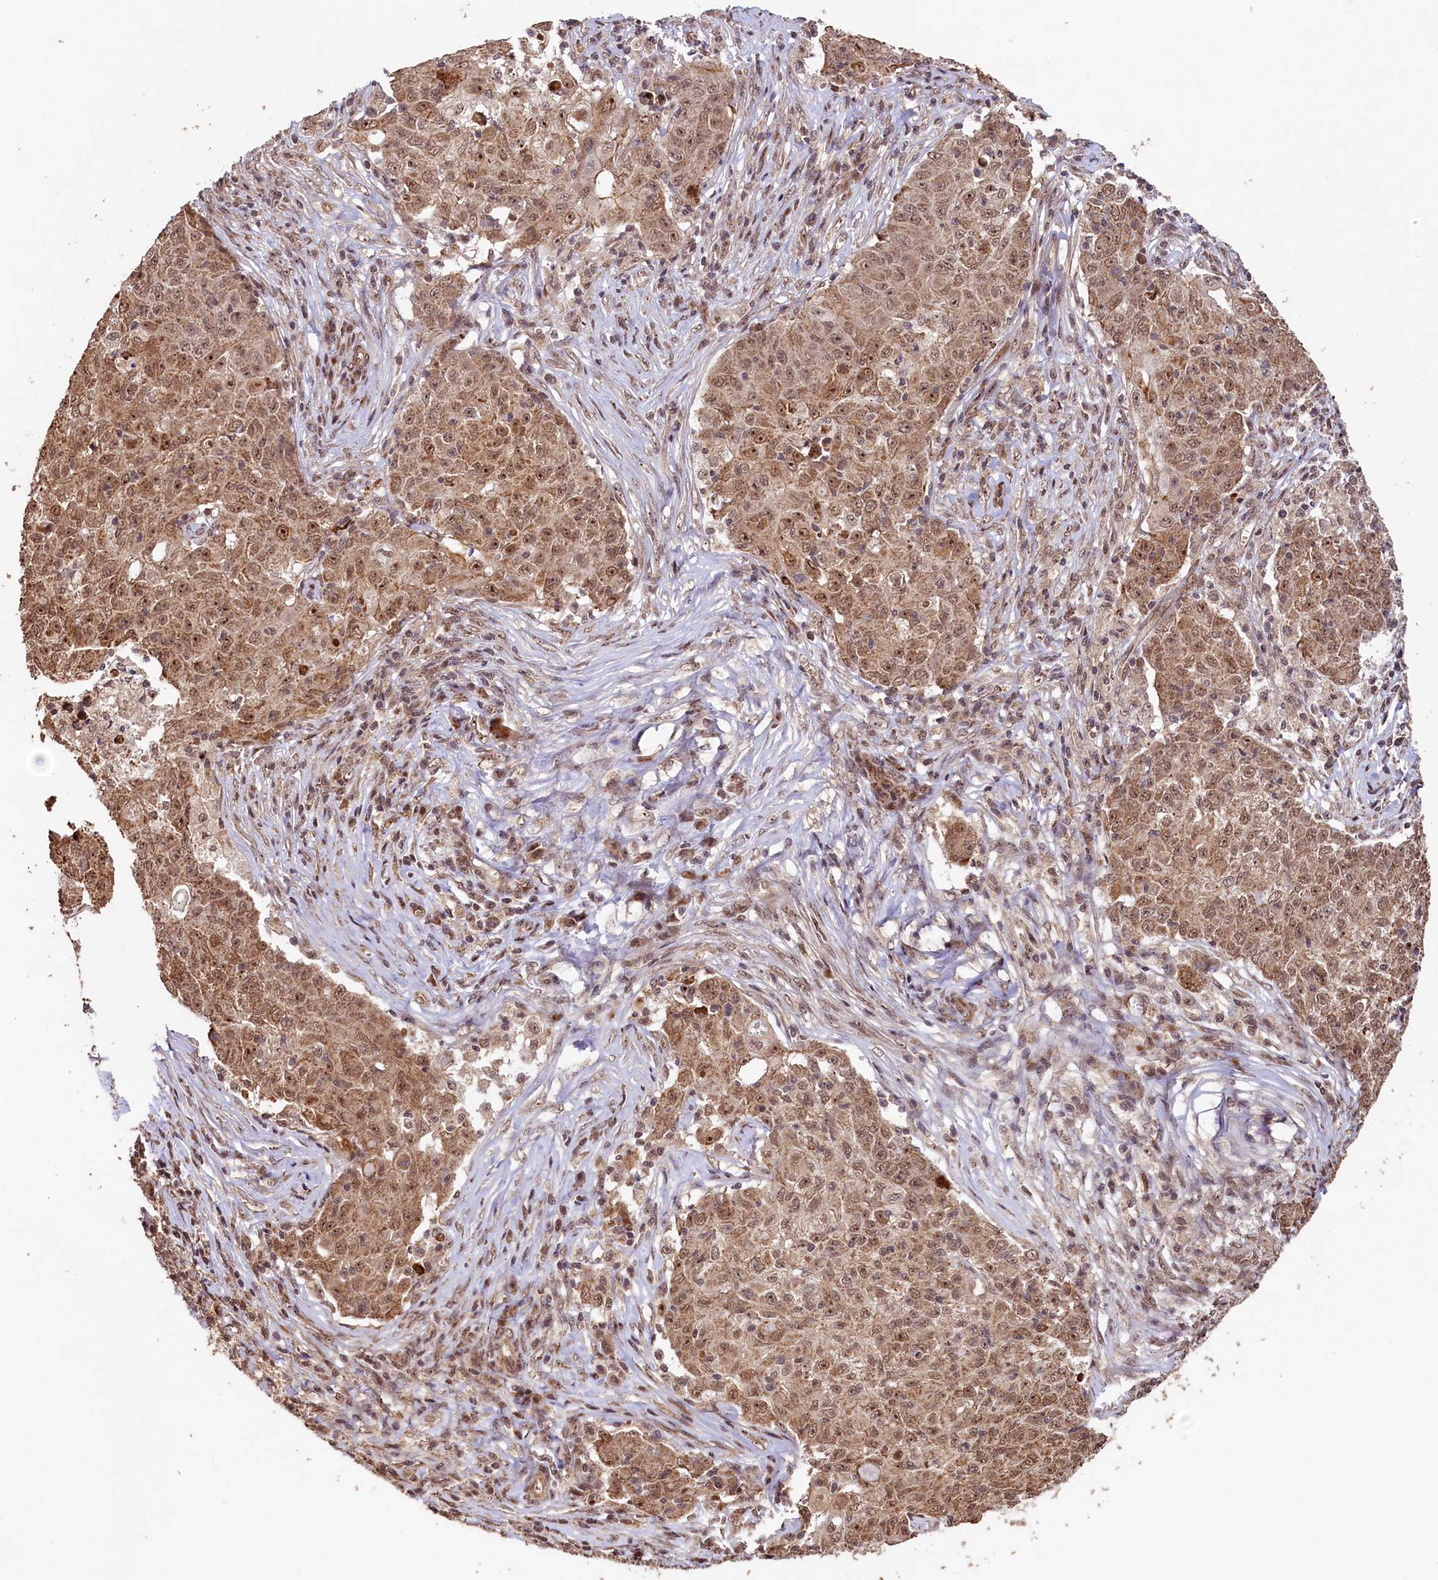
{"staining": {"intensity": "moderate", "quantity": ">75%", "location": "cytoplasmic/membranous,nuclear"}, "tissue": "ovarian cancer", "cell_type": "Tumor cells", "image_type": "cancer", "snomed": [{"axis": "morphology", "description": "Carcinoma, endometroid"}, {"axis": "topography", "description": "Ovary"}], "caption": "This photomicrograph displays immunohistochemistry staining of endometroid carcinoma (ovarian), with medium moderate cytoplasmic/membranous and nuclear positivity in approximately >75% of tumor cells.", "gene": "SHPRH", "patient": {"sex": "female", "age": 42}}